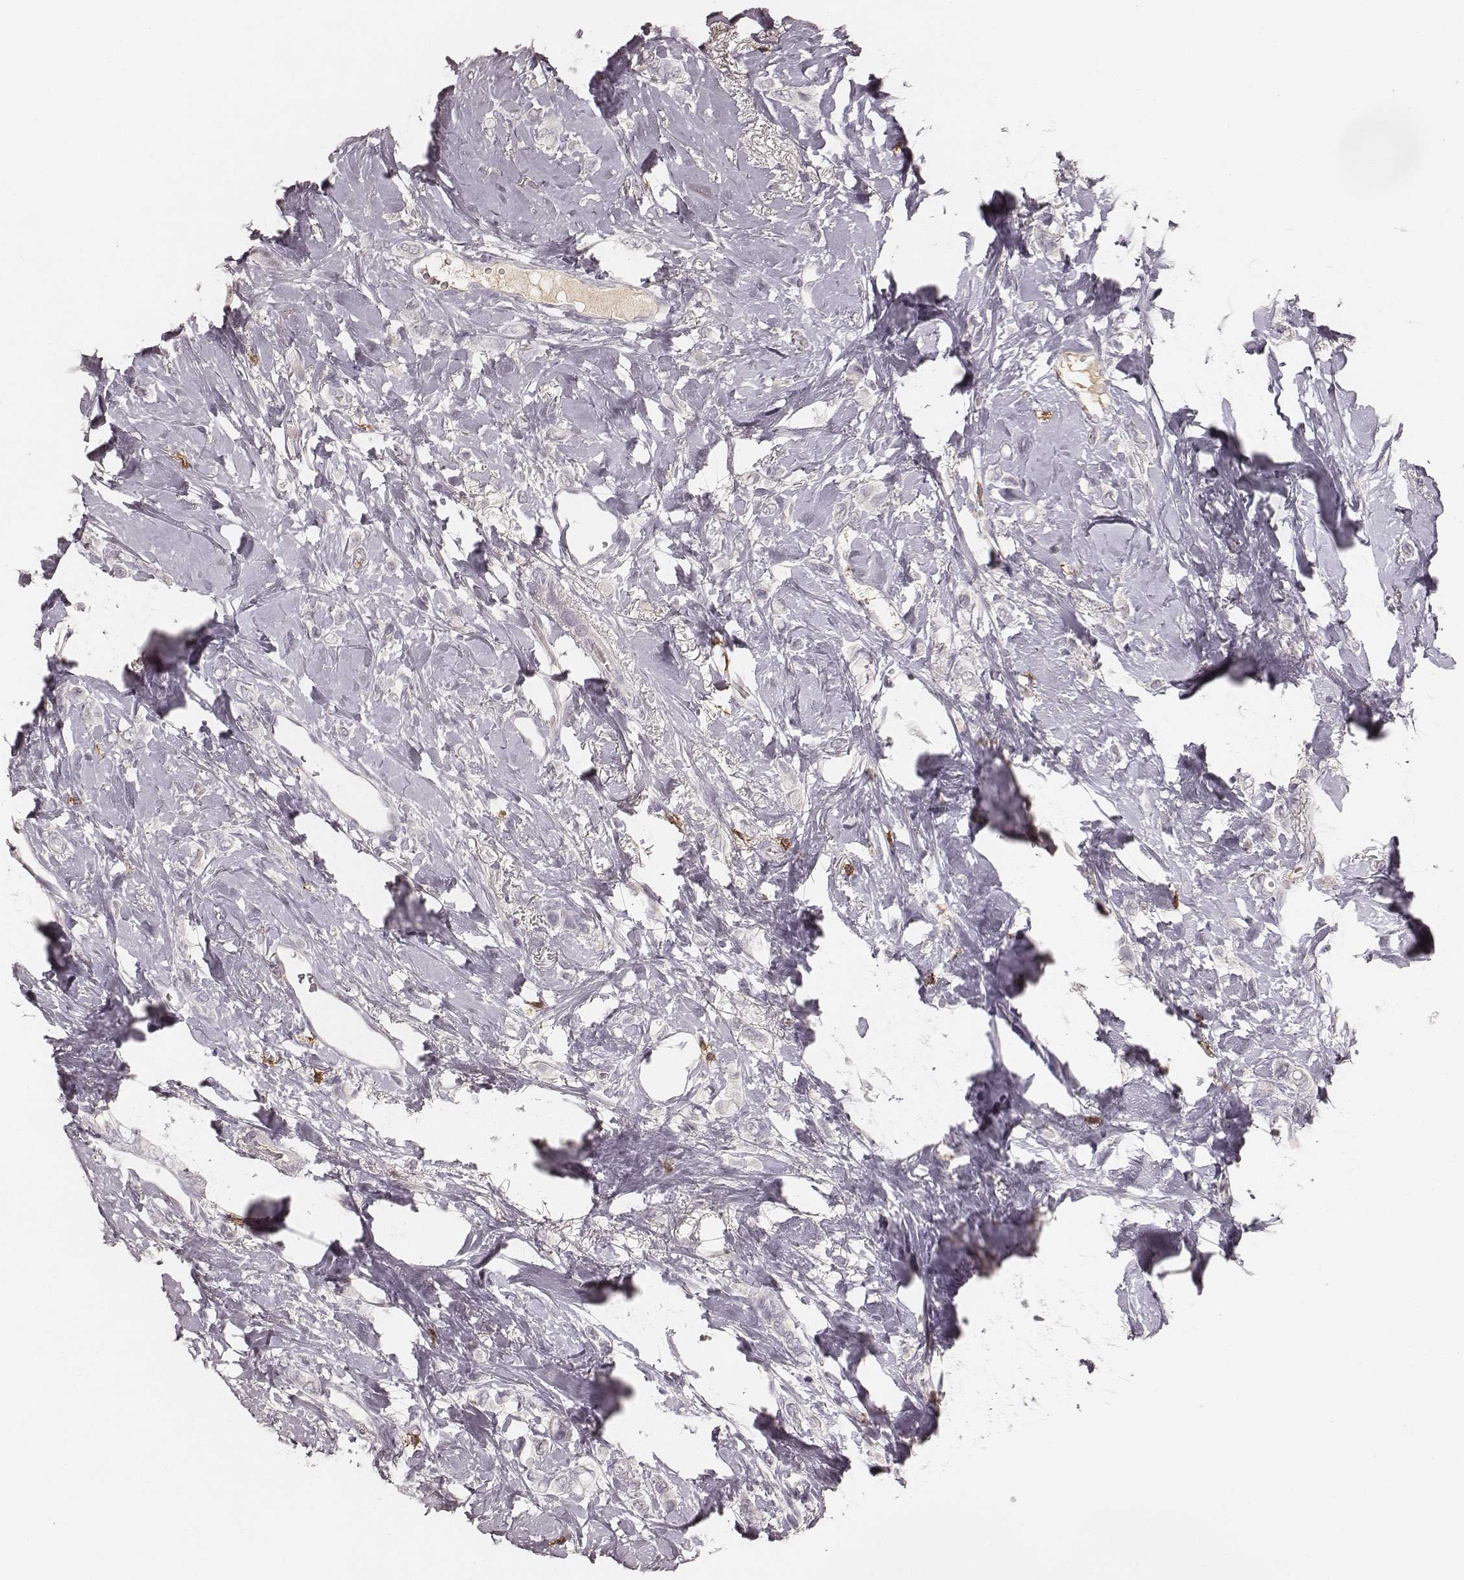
{"staining": {"intensity": "negative", "quantity": "none", "location": "none"}, "tissue": "breast cancer", "cell_type": "Tumor cells", "image_type": "cancer", "snomed": [{"axis": "morphology", "description": "Lobular carcinoma"}, {"axis": "topography", "description": "Breast"}], "caption": "An immunohistochemistry (IHC) photomicrograph of lobular carcinoma (breast) is shown. There is no staining in tumor cells of lobular carcinoma (breast).", "gene": "CD8A", "patient": {"sex": "female", "age": 66}}